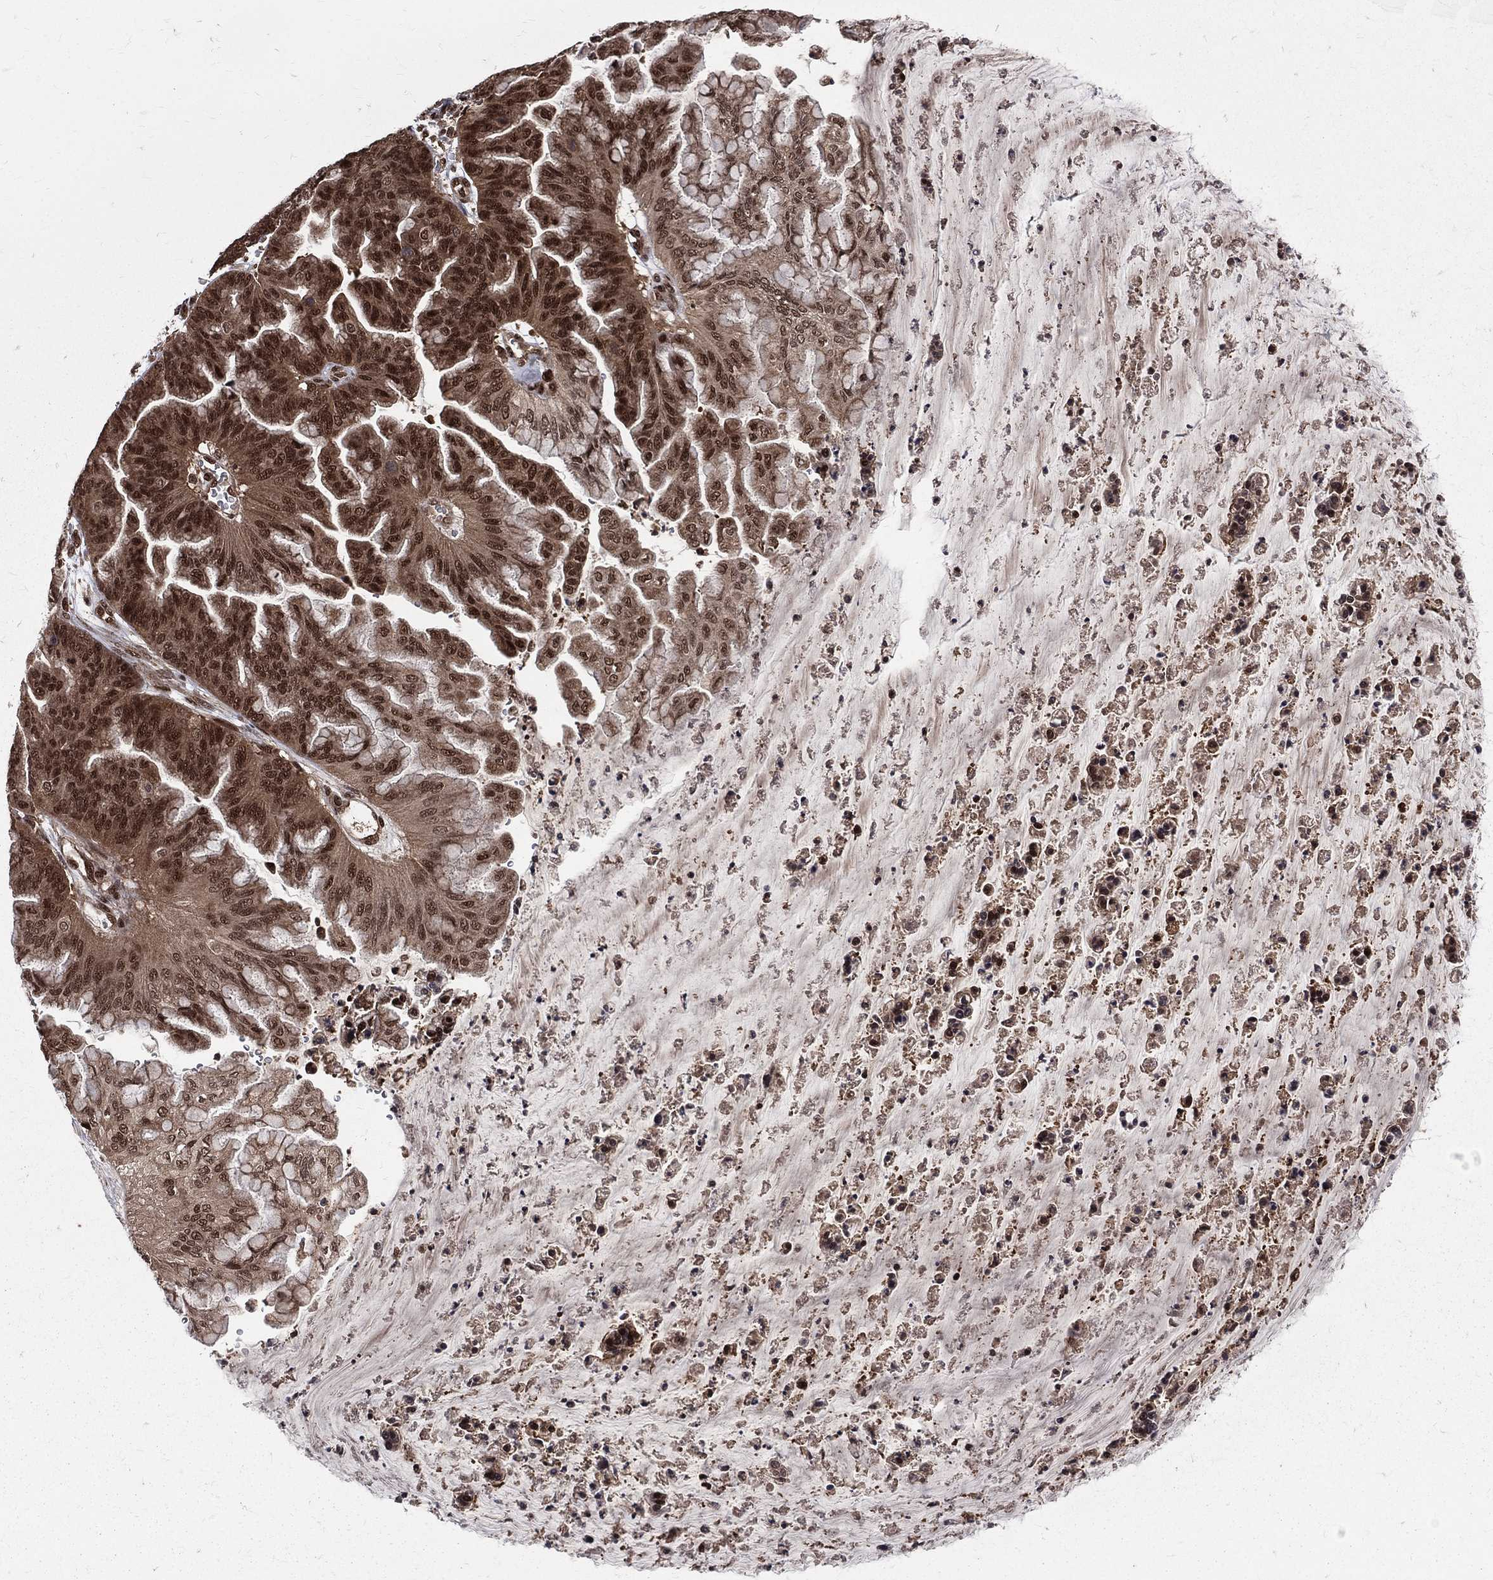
{"staining": {"intensity": "moderate", "quantity": ">75%", "location": "cytoplasmic/membranous,nuclear"}, "tissue": "ovarian cancer", "cell_type": "Tumor cells", "image_type": "cancer", "snomed": [{"axis": "morphology", "description": "Cystadenocarcinoma, mucinous, NOS"}, {"axis": "topography", "description": "Ovary"}], "caption": "Ovarian mucinous cystadenocarcinoma stained with a protein marker demonstrates moderate staining in tumor cells.", "gene": "COPS4", "patient": {"sex": "female", "age": 67}}